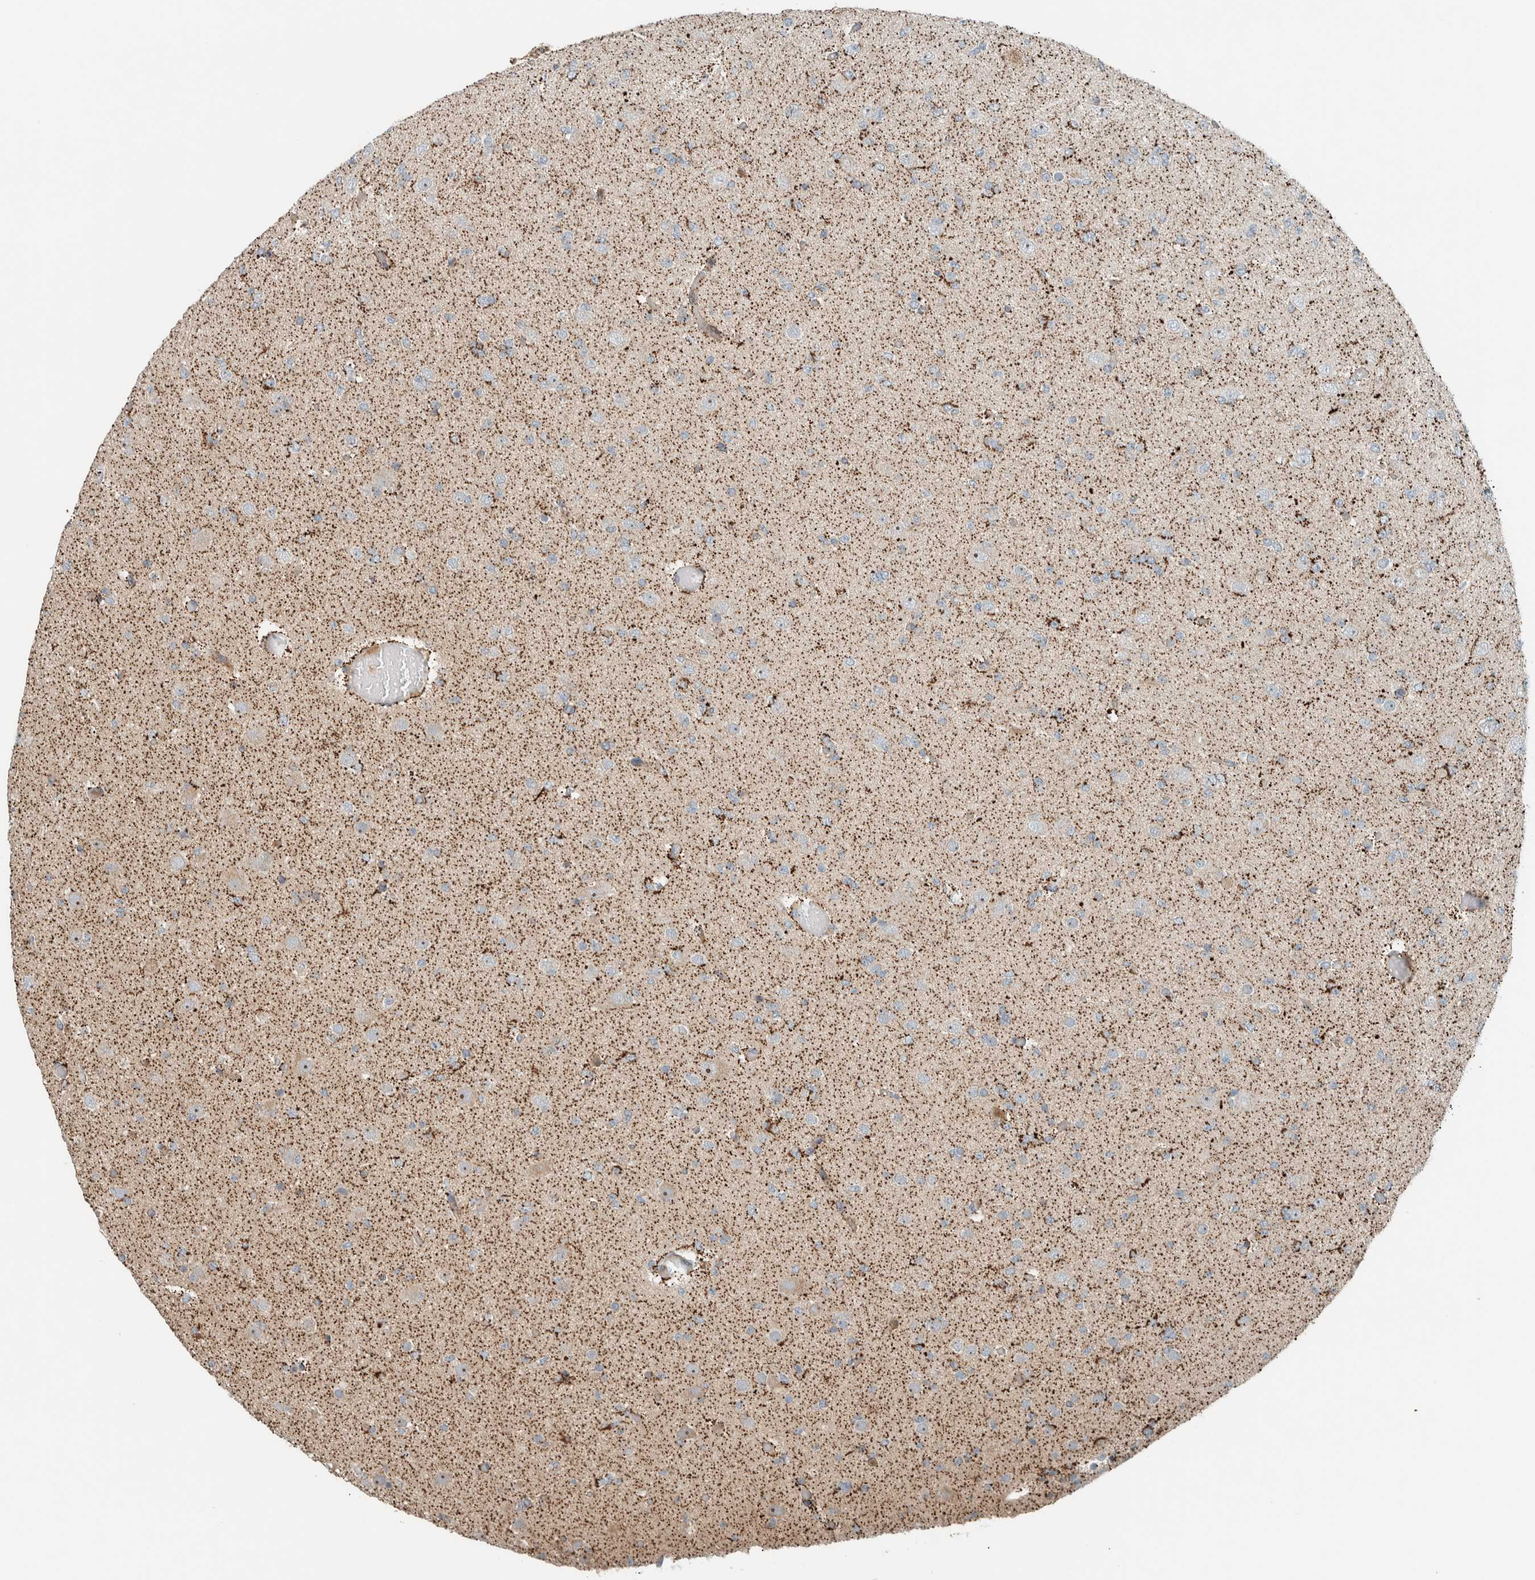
{"staining": {"intensity": "negative", "quantity": "none", "location": "none"}, "tissue": "glioma", "cell_type": "Tumor cells", "image_type": "cancer", "snomed": [{"axis": "morphology", "description": "Glioma, malignant, Low grade"}, {"axis": "topography", "description": "Brain"}], "caption": "High power microscopy histopathology image of an IHC micrograph of malignant glioma (low-grade), revealing no significant staining in tumor cells.", "gene": "SLFN12L", "patient": {"sex": "female", "age": 22}}